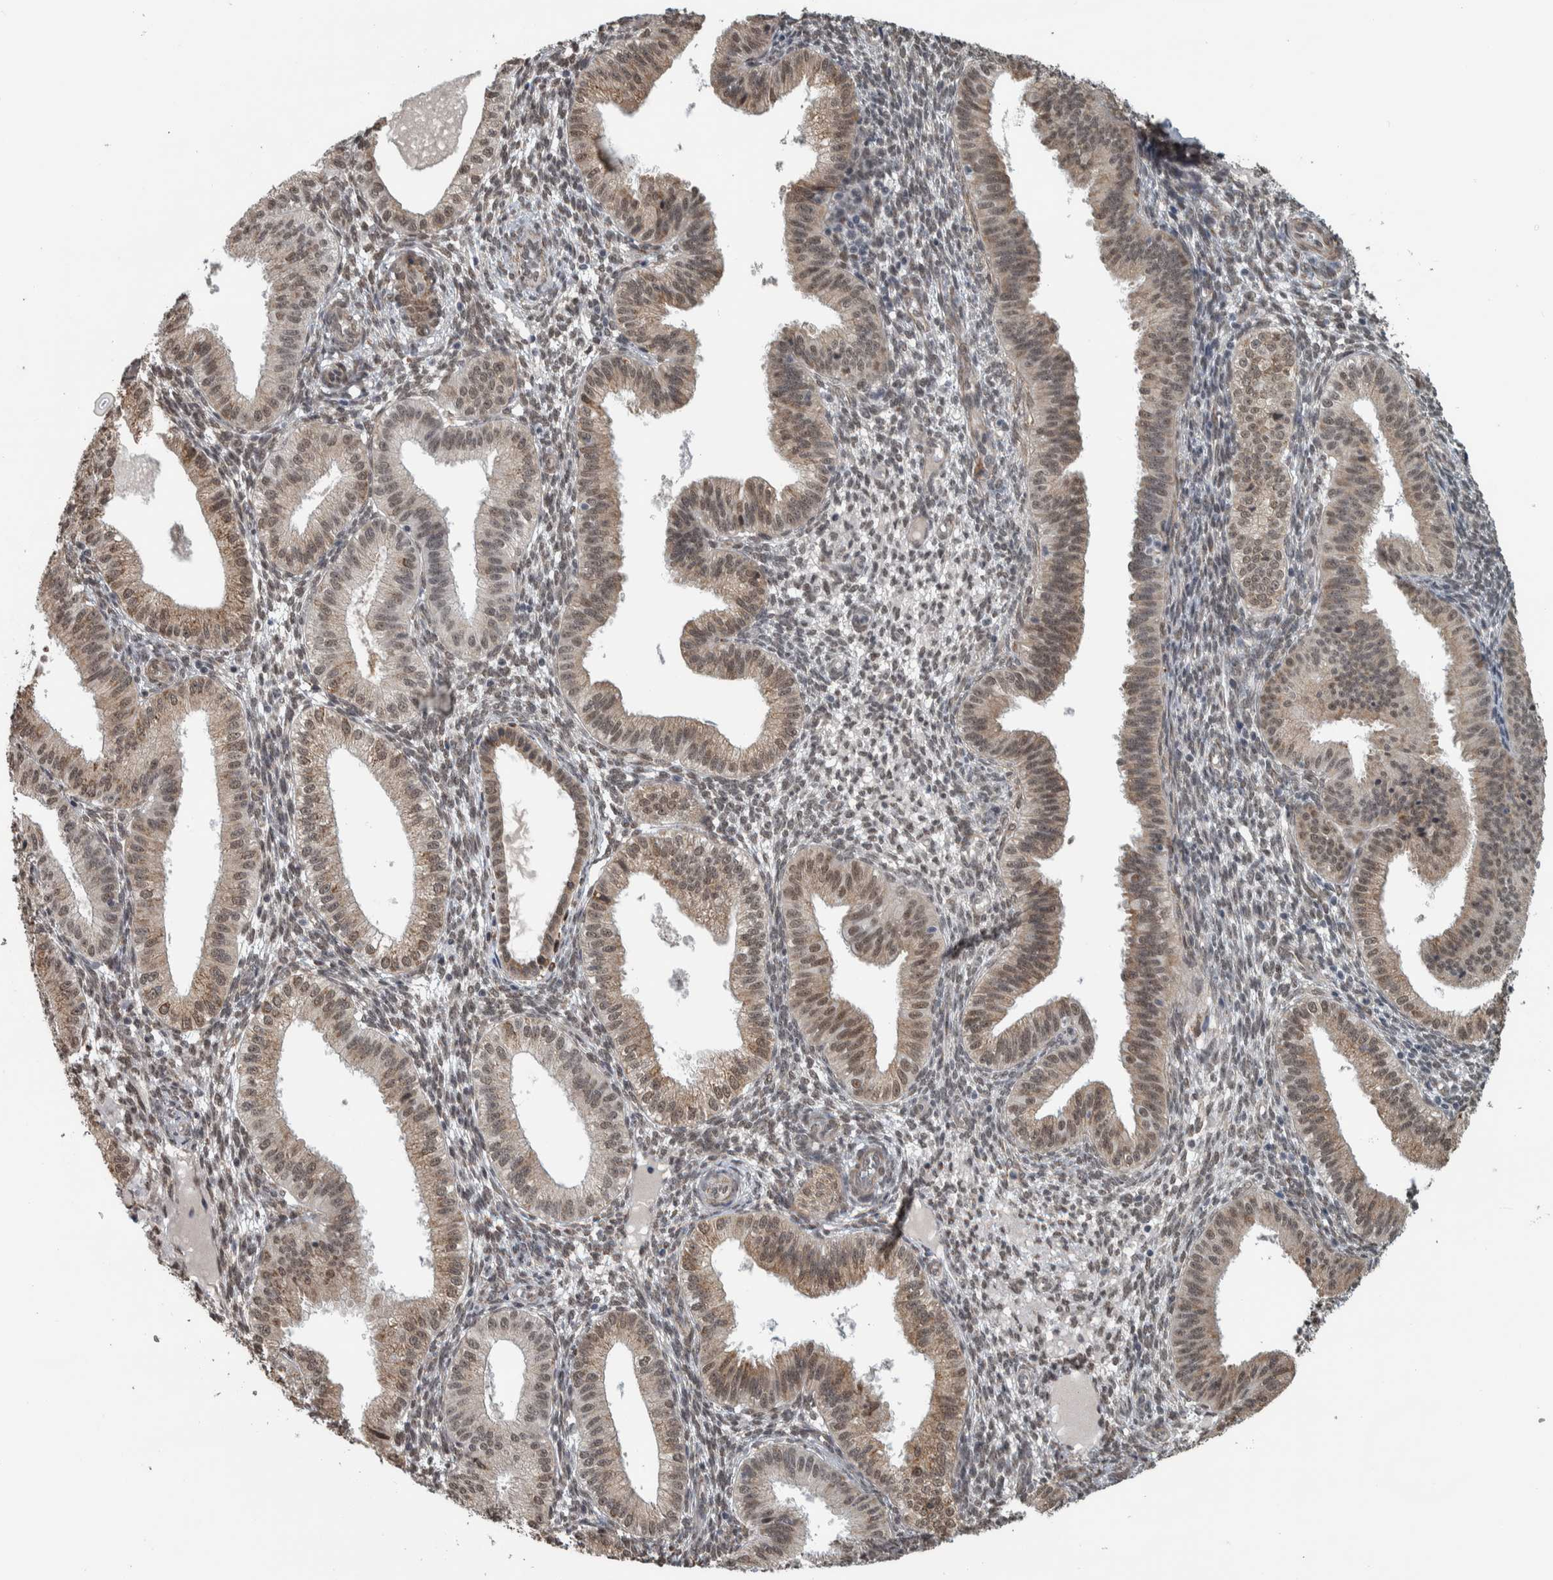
{"staining": {"intensity": "weak", "quantity": "25%-75%", "location": "nuclear"}, "tissue": "endometrium", "cell_type": "Cells in endometrial stroma", "image_type": "normal", "snomed": [{"axis": "morphology", "description": "Normal tissue, NOS"}, {"axis": "topography", "description": "Endometrium"}], "caption": "Protein expression analysis of benign endometrium displays weak nuclear positivity in about 25%-75% of cells in endometrial stroma. (DAB (3,3'-diaminobenzidine) IHC, brown staining for protein, blue staining for nuclei).", "gene": "DDX42", "patient": {"sex": "female", "age": 39}}